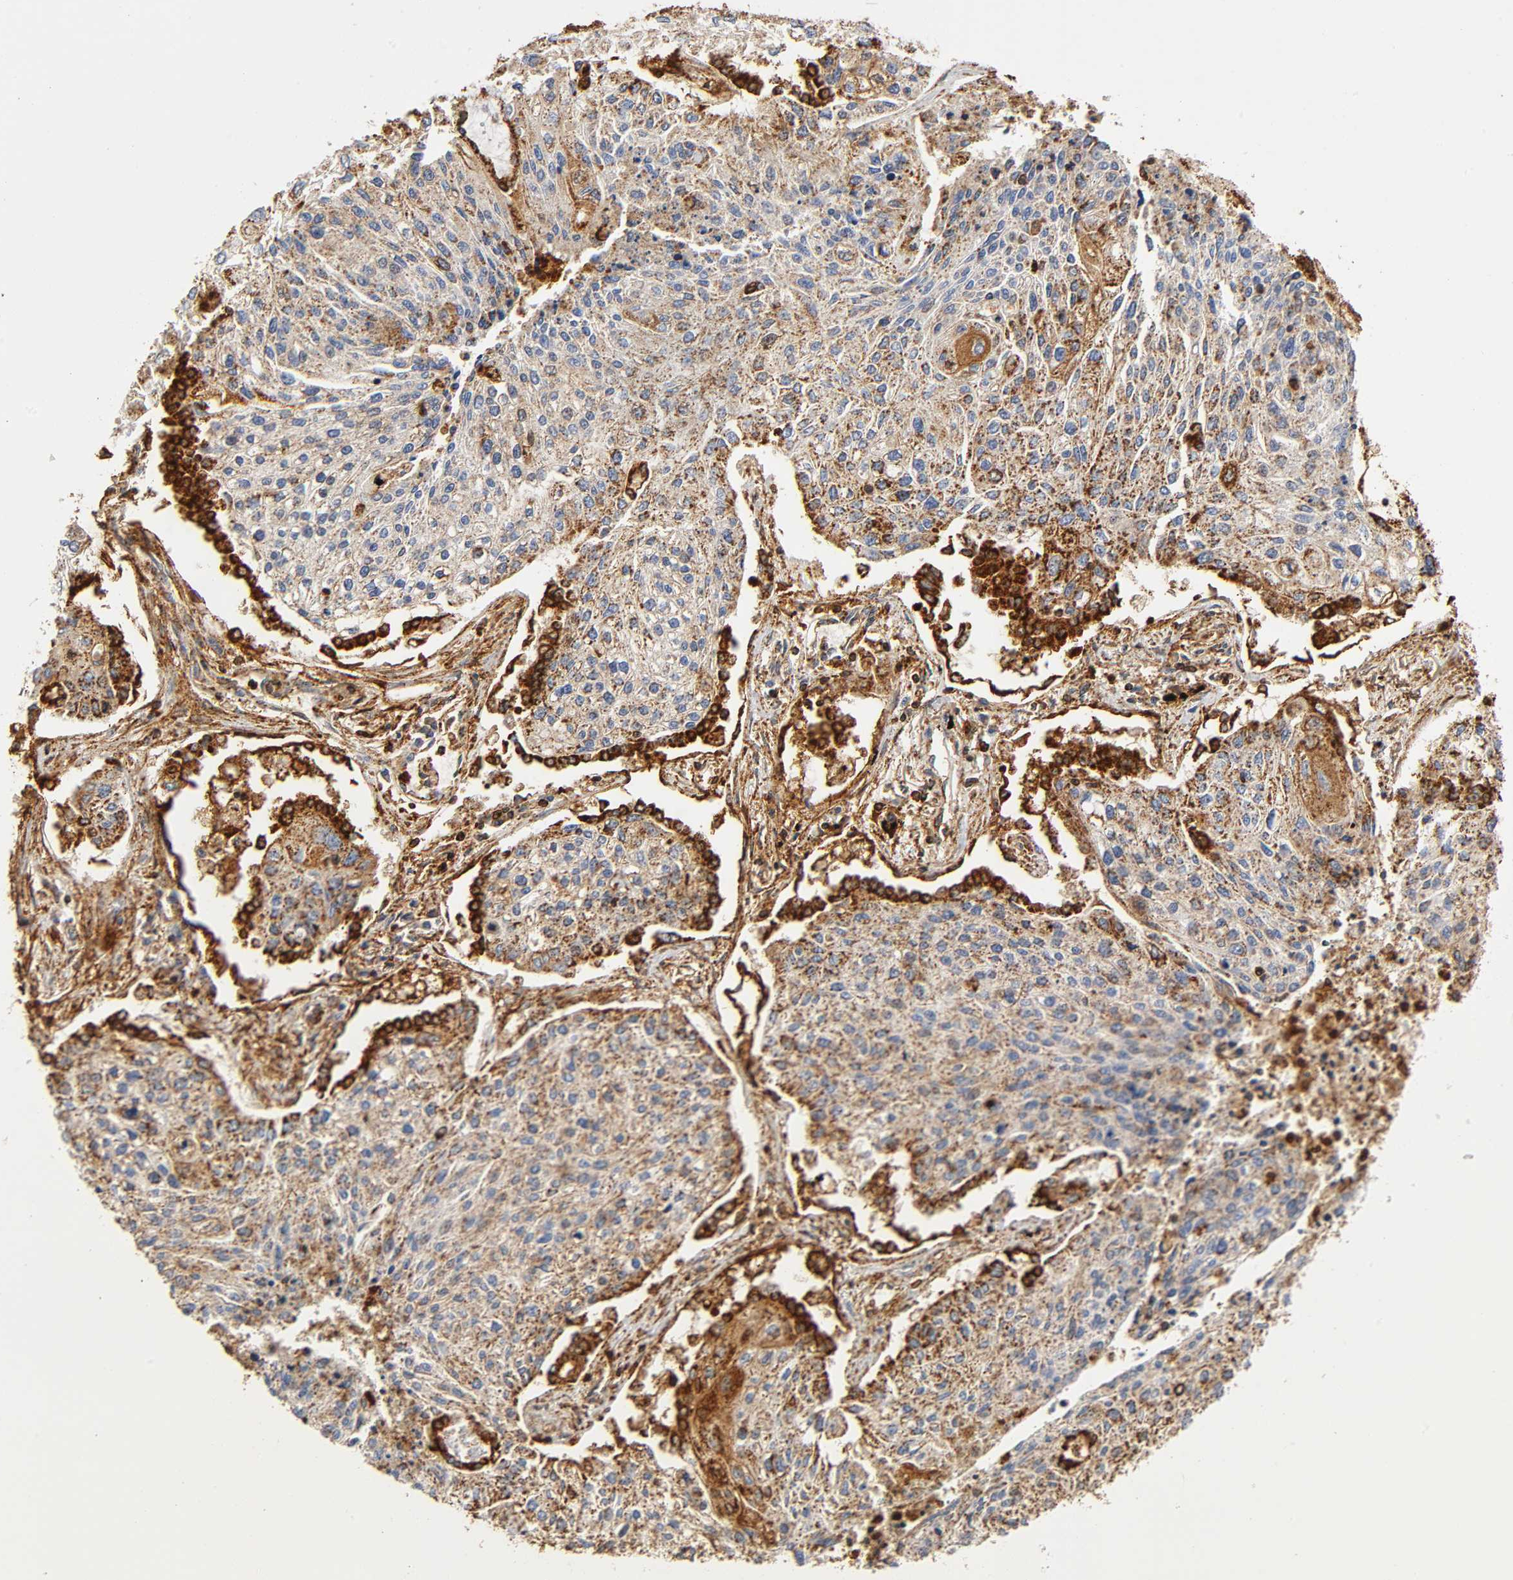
{"staining": {"intensity": "moderate", "quantity": "25%-75%", "location": "cytoplasmic/membranous"}, "tissue": "lung cancer", "cell_type": "Tumor cells", "image_type": "cancer", "snomed": [{"axis": "morphology", "description": "Squamous cell carcinoma, NOS"}, {"axis": "topography", "description": "Lung"}], "caption": "Protein staining of lung cancer (squamous cell carcinoma) tissue demonstrates moderate cytoplasmic/membranous expression in approximately 25%-75% of tumor cells.", "gene": "ANXA11", "patient": {"sex": "male", "age": 75}}